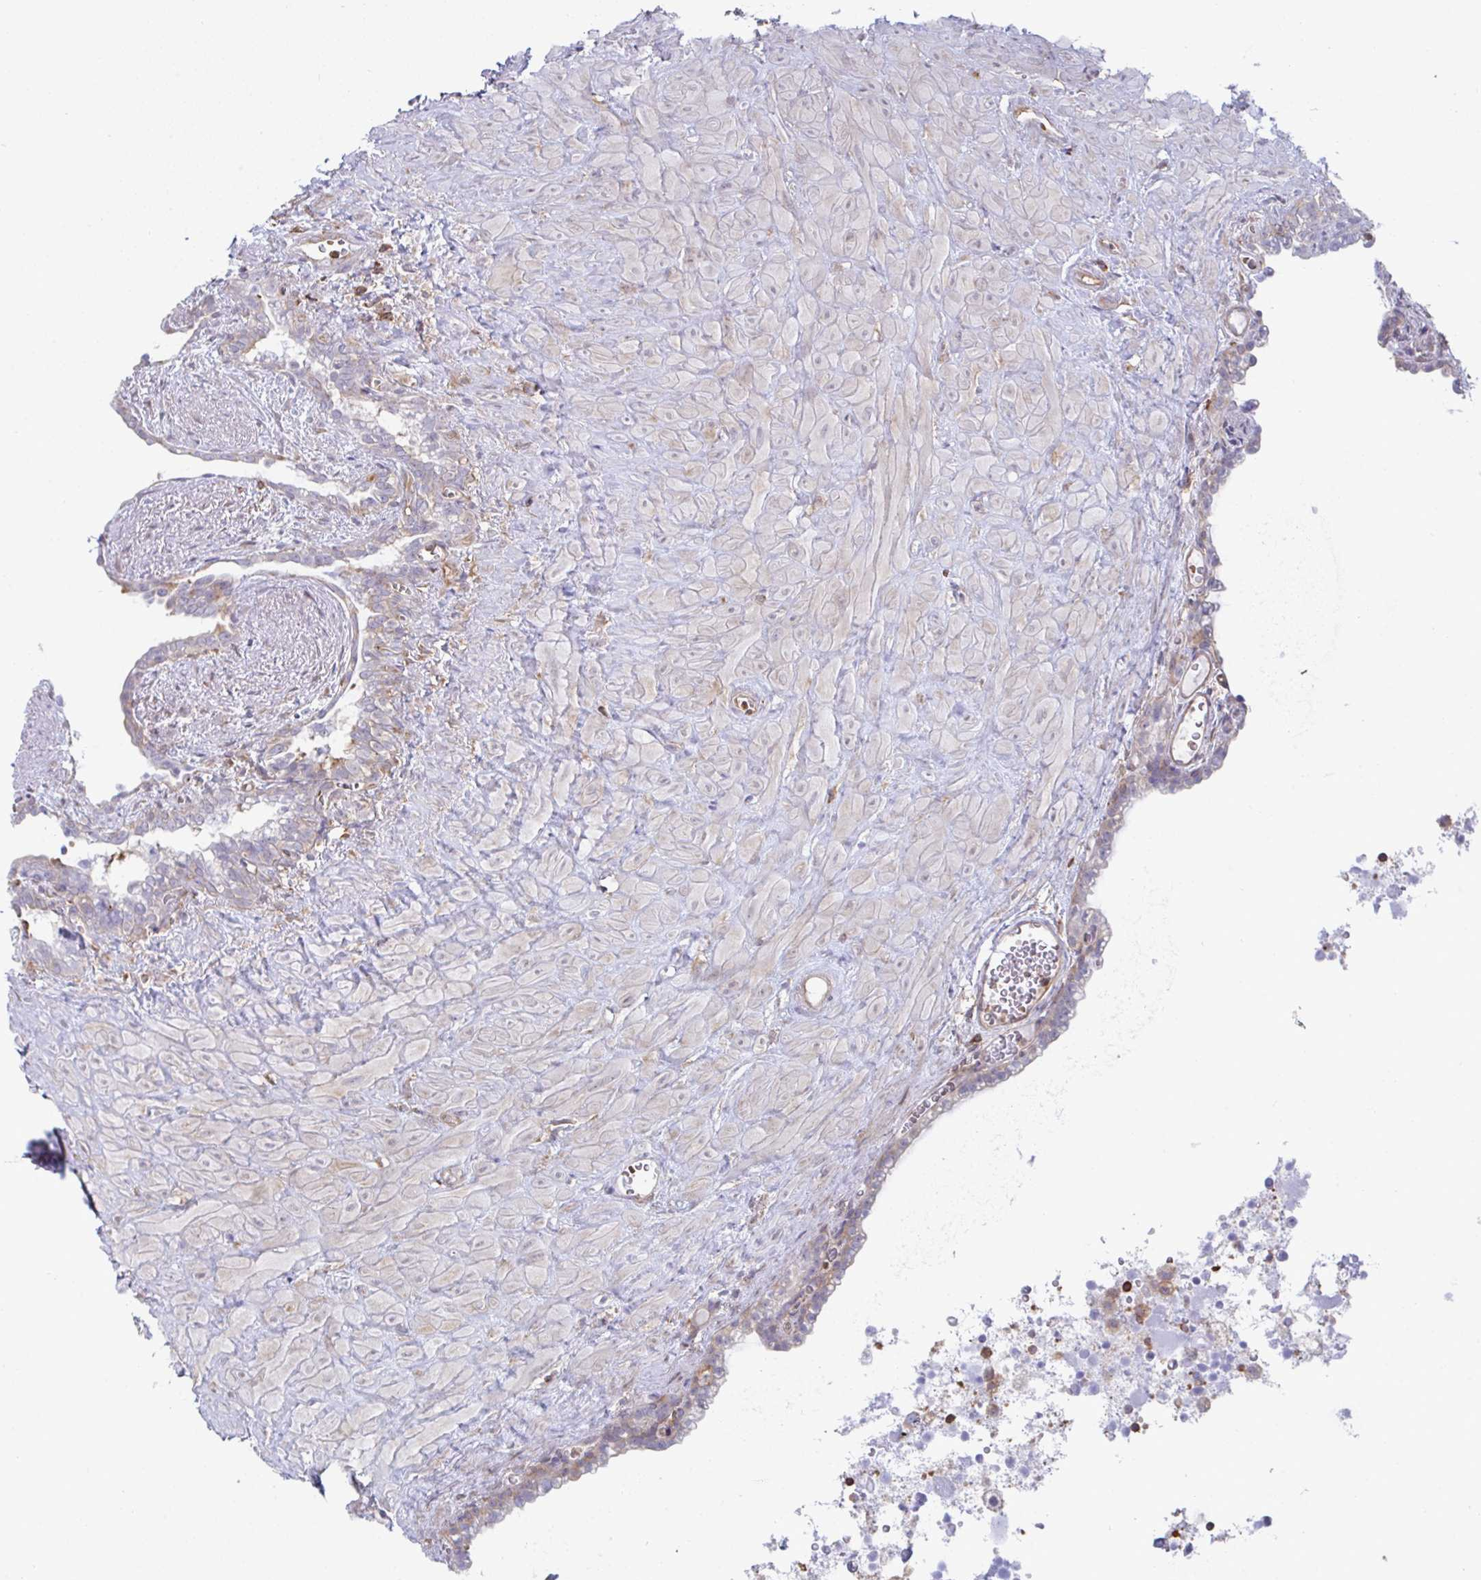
{"staining": {"intensity": "weak", "quantity": "<25%", "location": "cytoplasmic/membranous"}, "tissue": "seminal vesicle", "cell_type": "Glandular cells", "image_type": "normal", "snomed": [{"axis": "morphology", "description": "Normal tissue, NOS"}, {"axis": "topography", "description": "Seminal veicle"}], "caption": "This is an immunohistochemistry micrograph of normal human seminal vesicle. There is no staining in glandular cells.", "gene": "WNK1", "patient": {"sex": "male", "age": 76}}